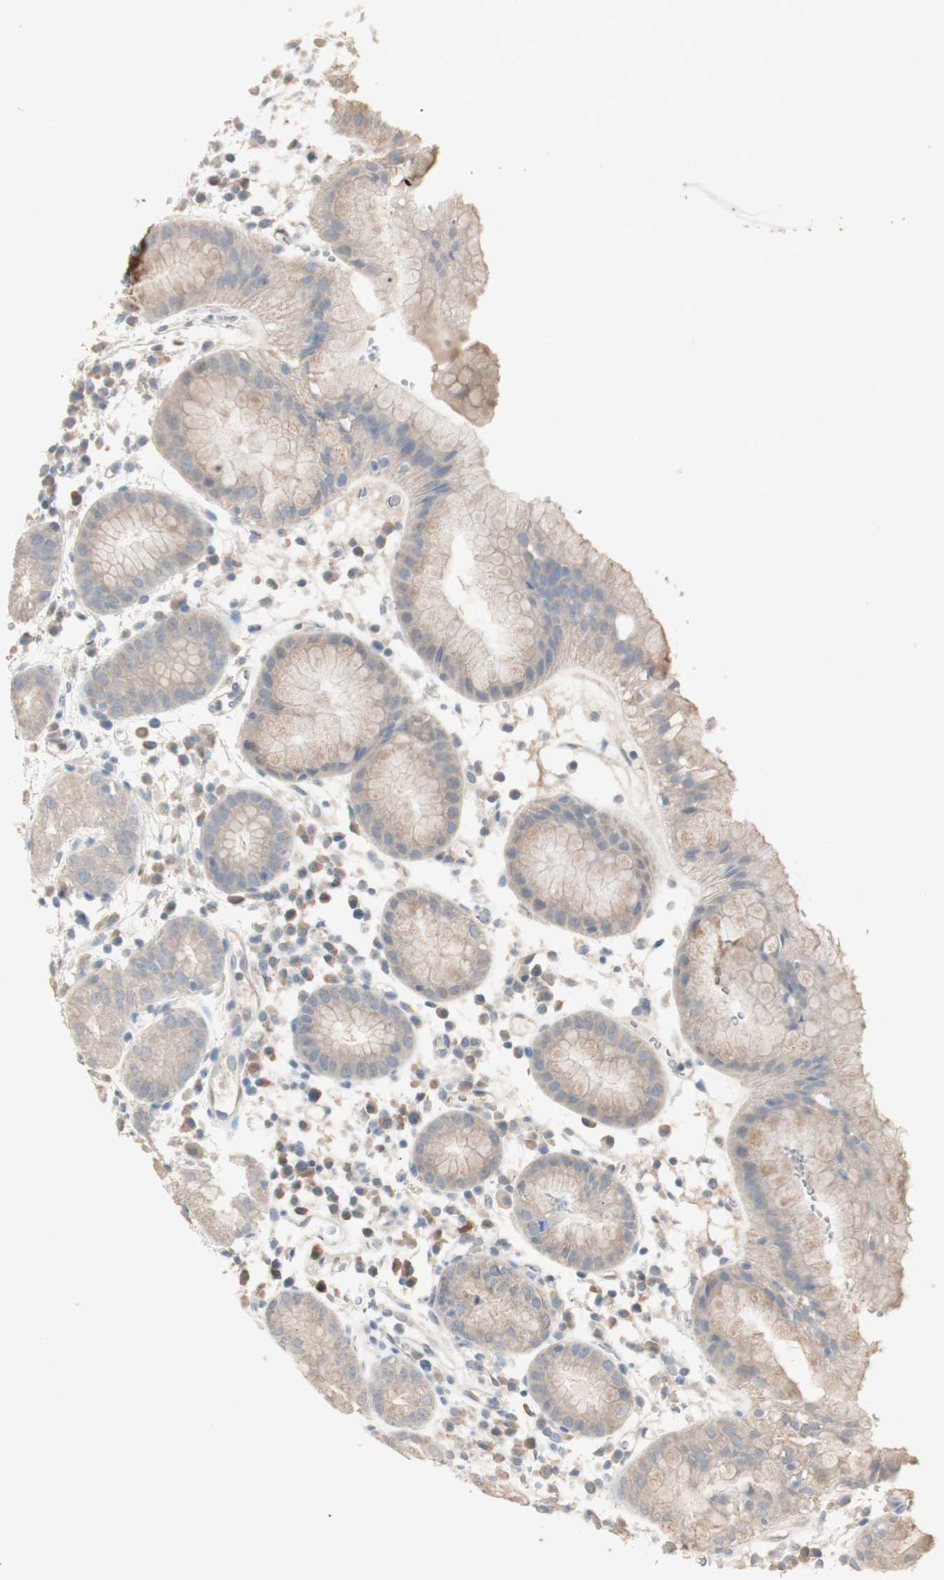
{"staining": {"intensity": "weak", "quantity": ">75%", "location": "cytoplasmic/membranous"}, "tissue": "stomach", "cell_type": "Glandular cells", "image_type": "normal", "snomed": [{"axis": "morphology", "description": "Normal tissue, NOS"}, {"axis": "topography", "description": "Stomach"}, {"axis": "topography", "description": "Stomach, lower"}], "caption": "Stomach stained with immunohistochemistry (IHC) exhibits weak cytoplasmic/membranous positivity in approximately >75% of glandular cells.", "gene": "KHK", "patient": {"sex": "female", "age": 75}}